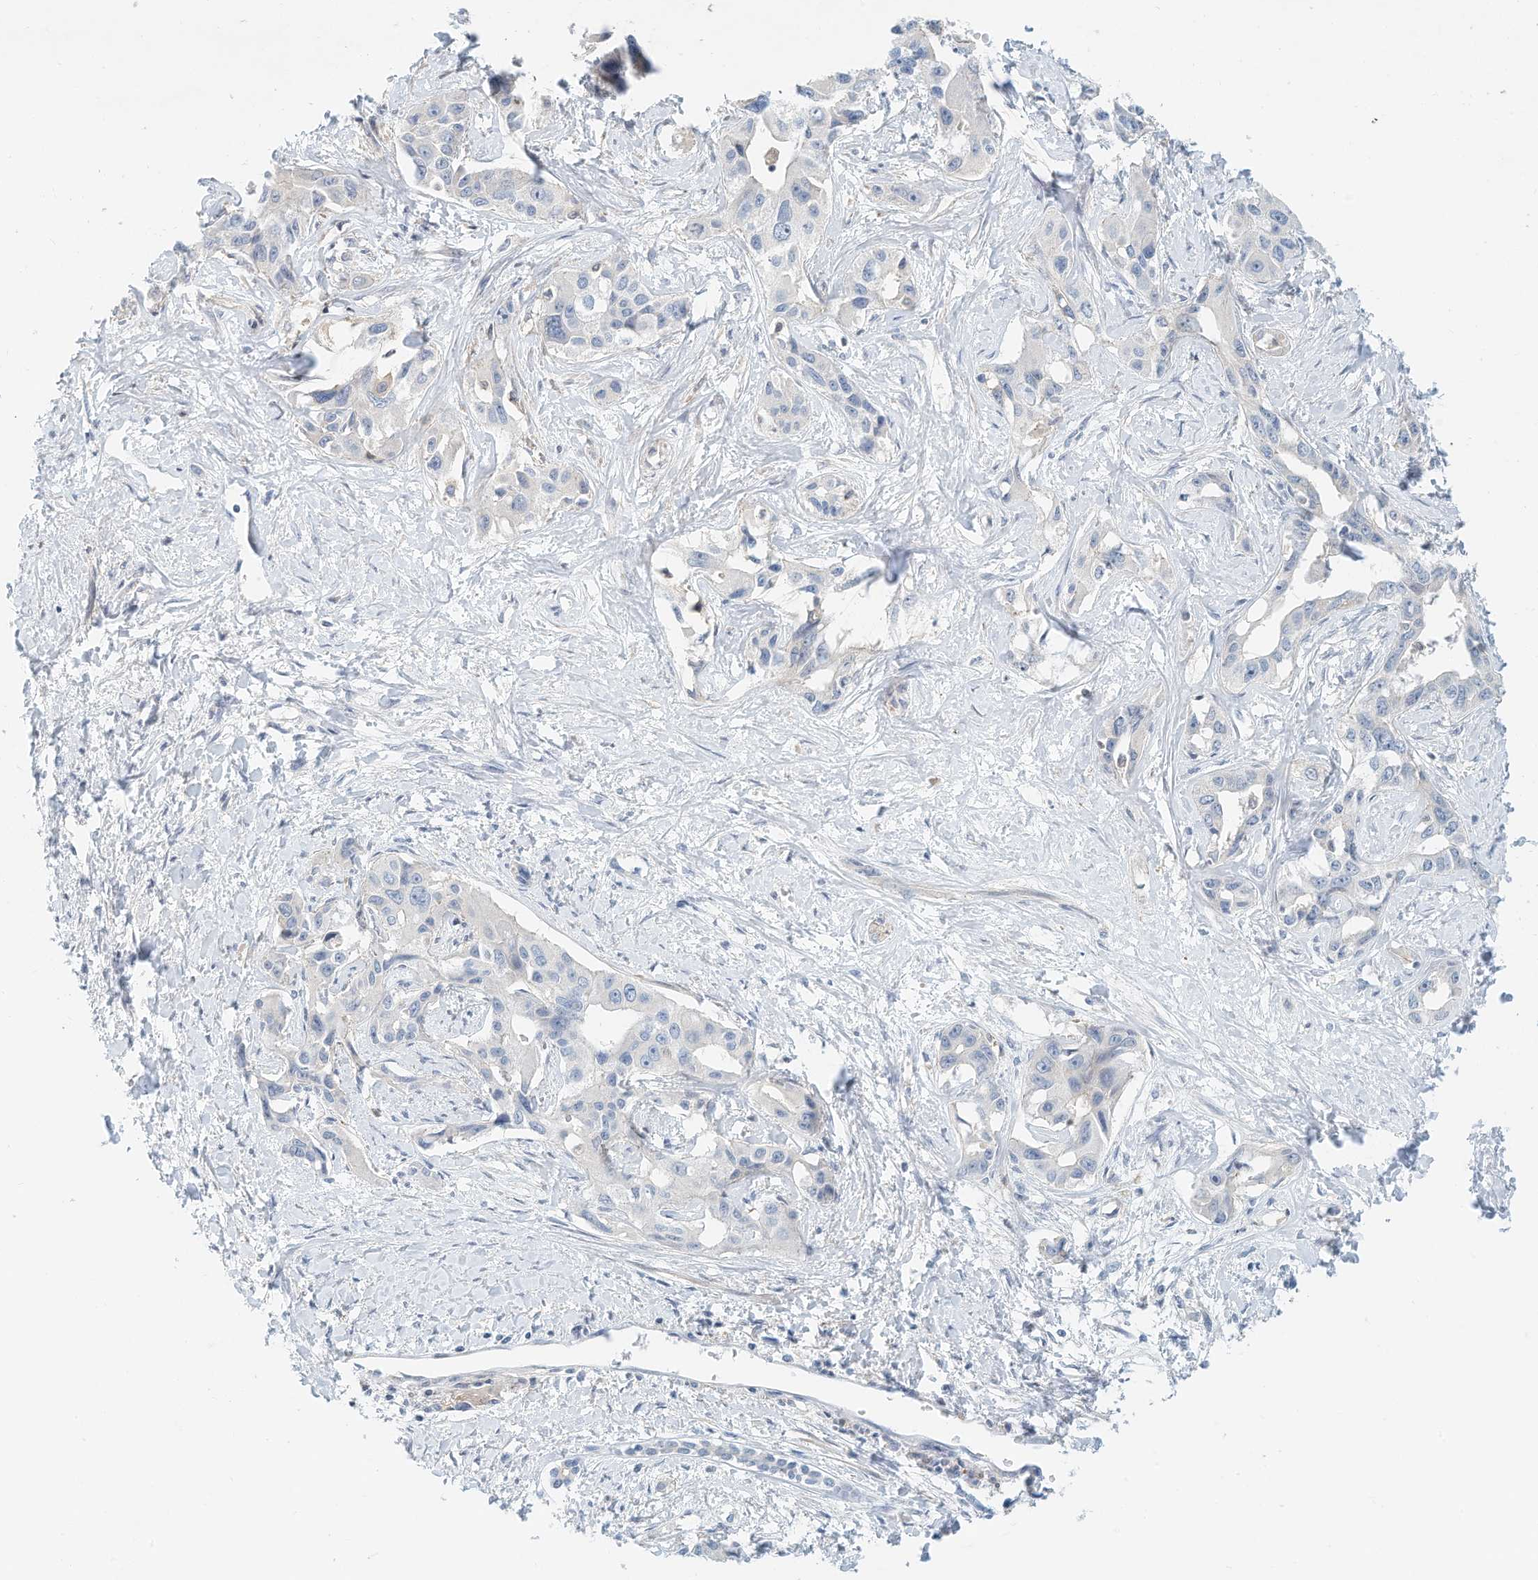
{"staining": {"intensity": "negative", "quantity": "none", "location": "none"}, "tissue": "liver cancer", "cell_type": "Tumor cells", "image_type": "cancer", "snomed": [{"axis": "morphology", "description": "Cholangiocarcinoma"}, {"axis": "topography", "description": "Liver"}], "caption": "Immunohistochemistry (IHC) image of human cholangiocarcinoma (liver) stained for a protein (brown), which reveals no expression in tumor cells.", "gene": "MICAL1", "patient": {"sex": "male", "age": 59}}